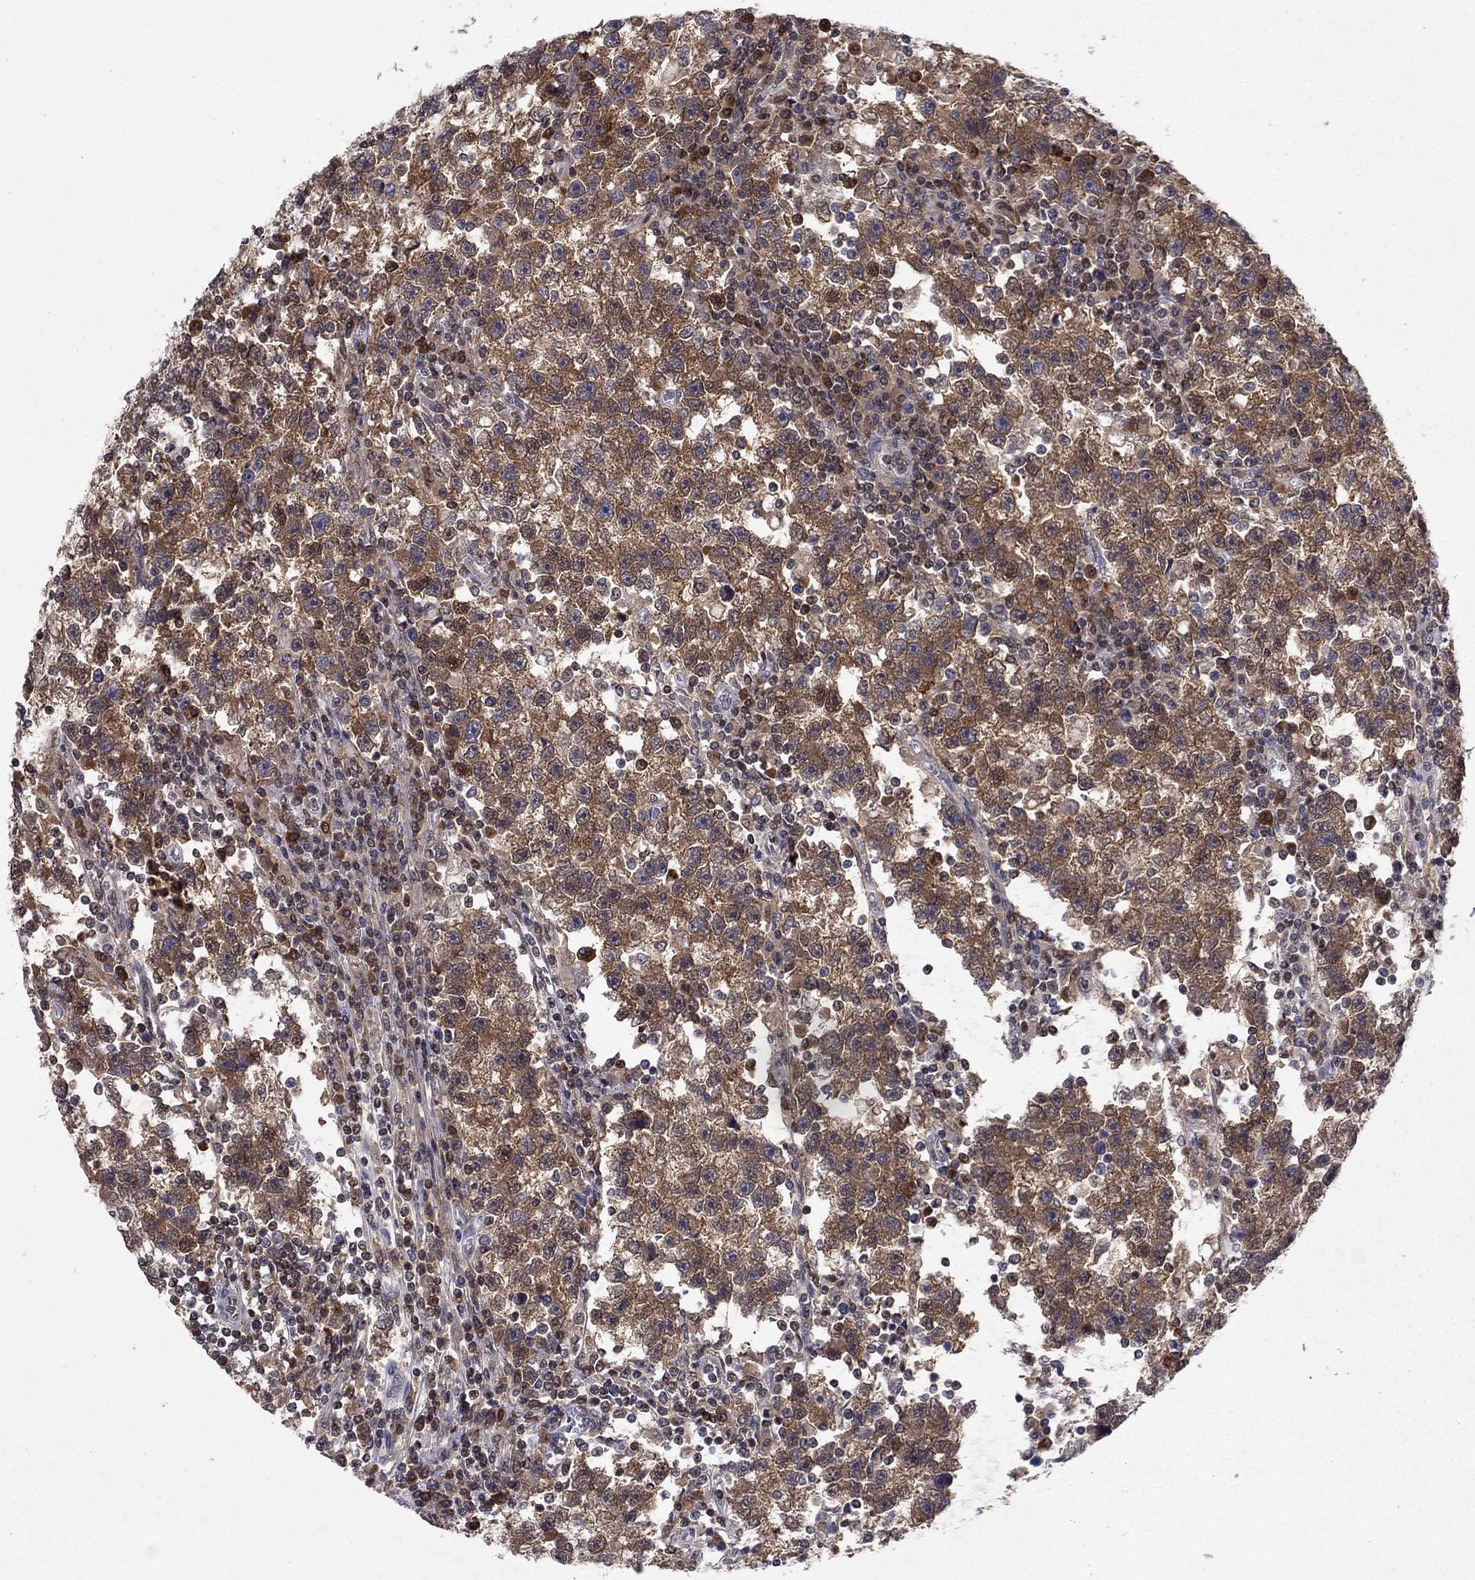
{"staining": {"intensity": "strong", "quantity": ">75%", "location": "cytoplasmic/membranous"}, "tissue": "testis cancer", "cell_type": "Tumor cells", "image_type": "cancer", "snomed": [{"axis": "morphology", "description": "Seminoma, NOS"}, {"axis": "topography", "description": "Testis"}], "caption": "Seminoma (testis) tissue displays strong cytoplasmic/membranous positivity in approximately >75% of tumor cells", "gene": "CRTC1", "patient": {"sex": "male", "age": 47}}